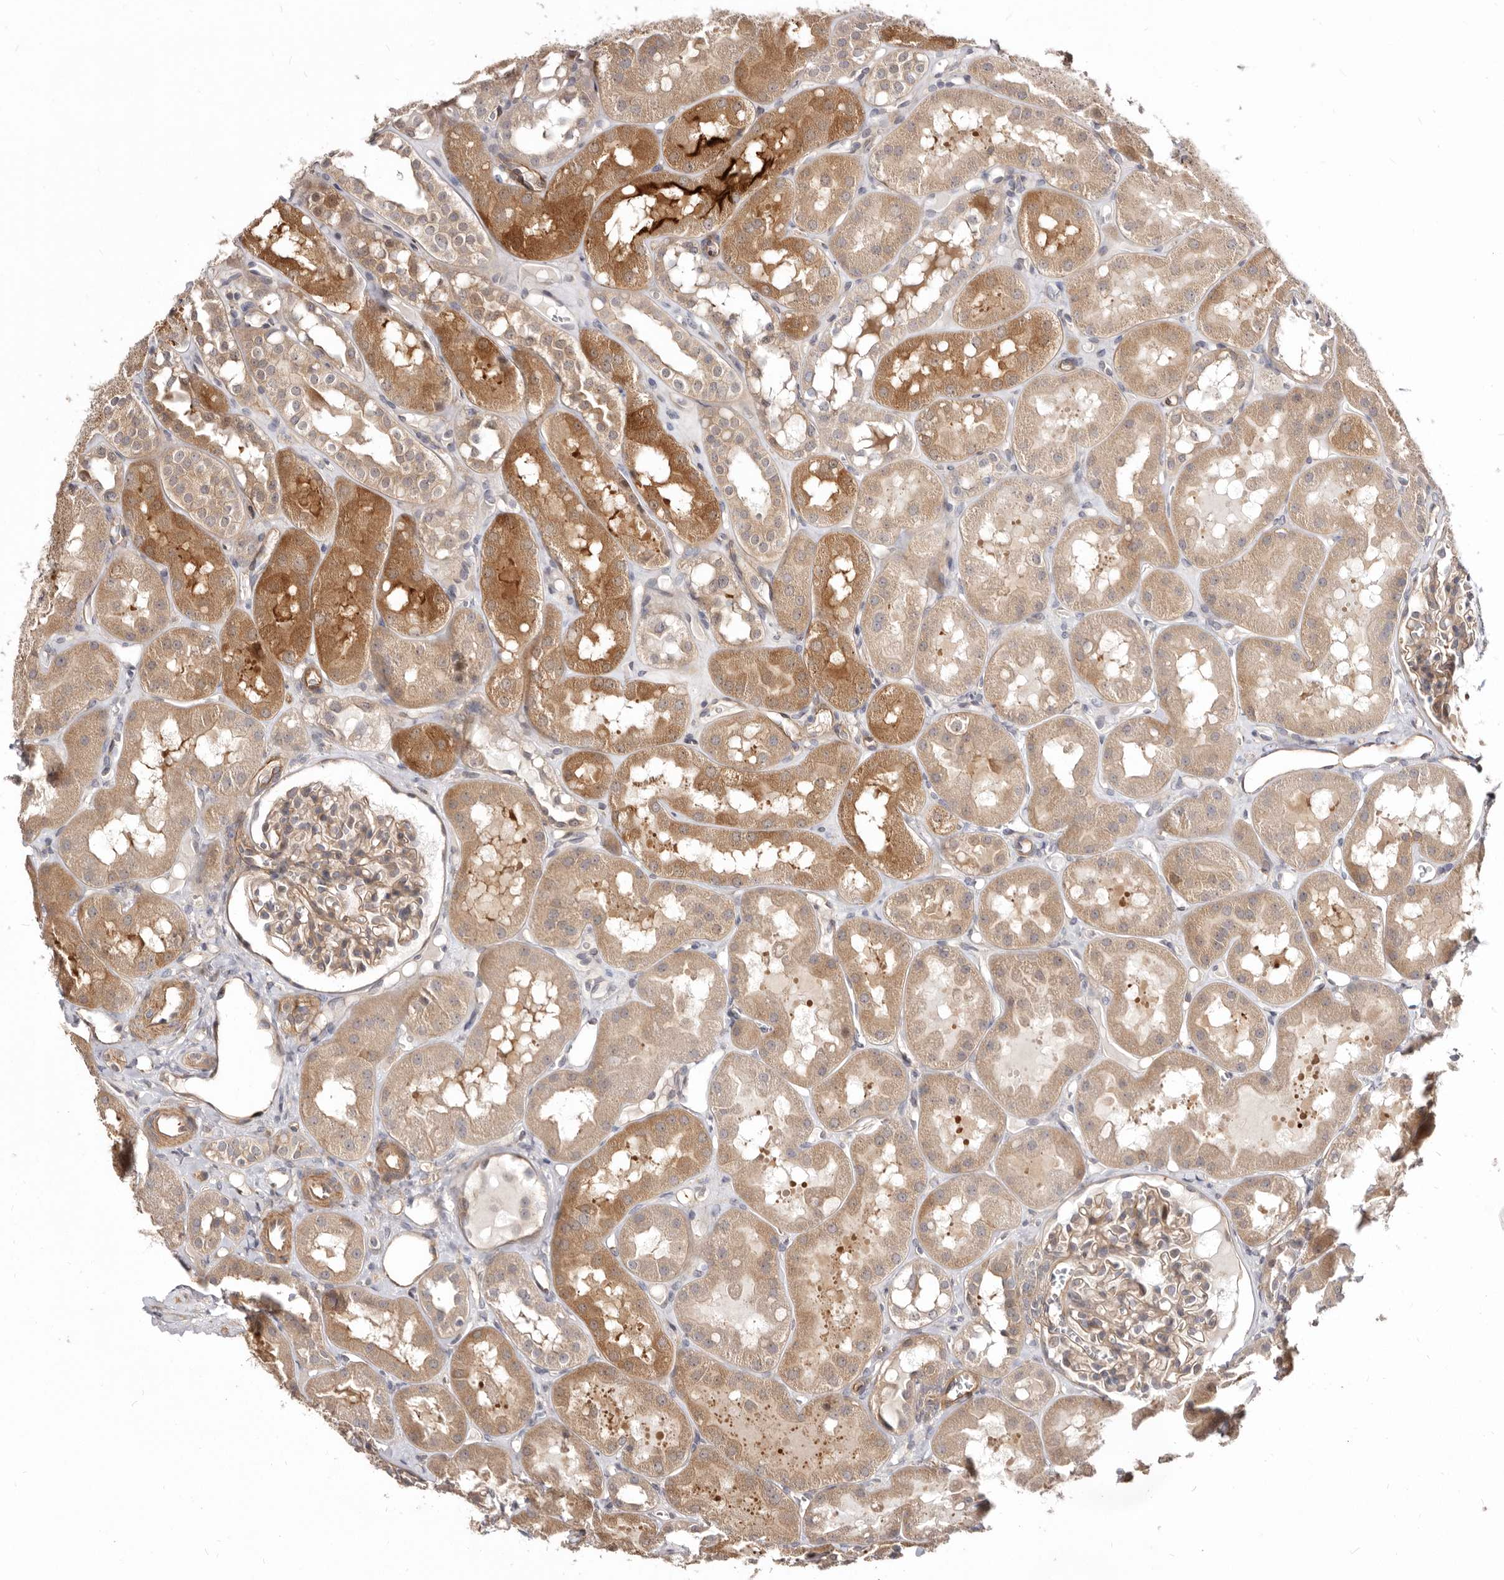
{"staining": {"intensity": "moderate", "quantity": "25%-75%", "location": "cytoplasmic/membranous"}, "tissue": "kidney", "cell_type": "Cells in glomeruli", "image_type": "normal", "snomed": [{"axis": "morphology", "description": "Normal tissue, NOS"}, {"axis": "topography", "description": "Kidney"}], "caption": "Immunohistochemical staining of unremarkable kidney shows 25%-75% levels of moderate cytoplasmic/membranous protein positivity in approximately 25%-75% of cells in glomeruli. (DAB = brown stain, brightfield microscopy at high magnification).", "gene": "GPATCH4", "patient": {"sex": "male", "age": 16}}